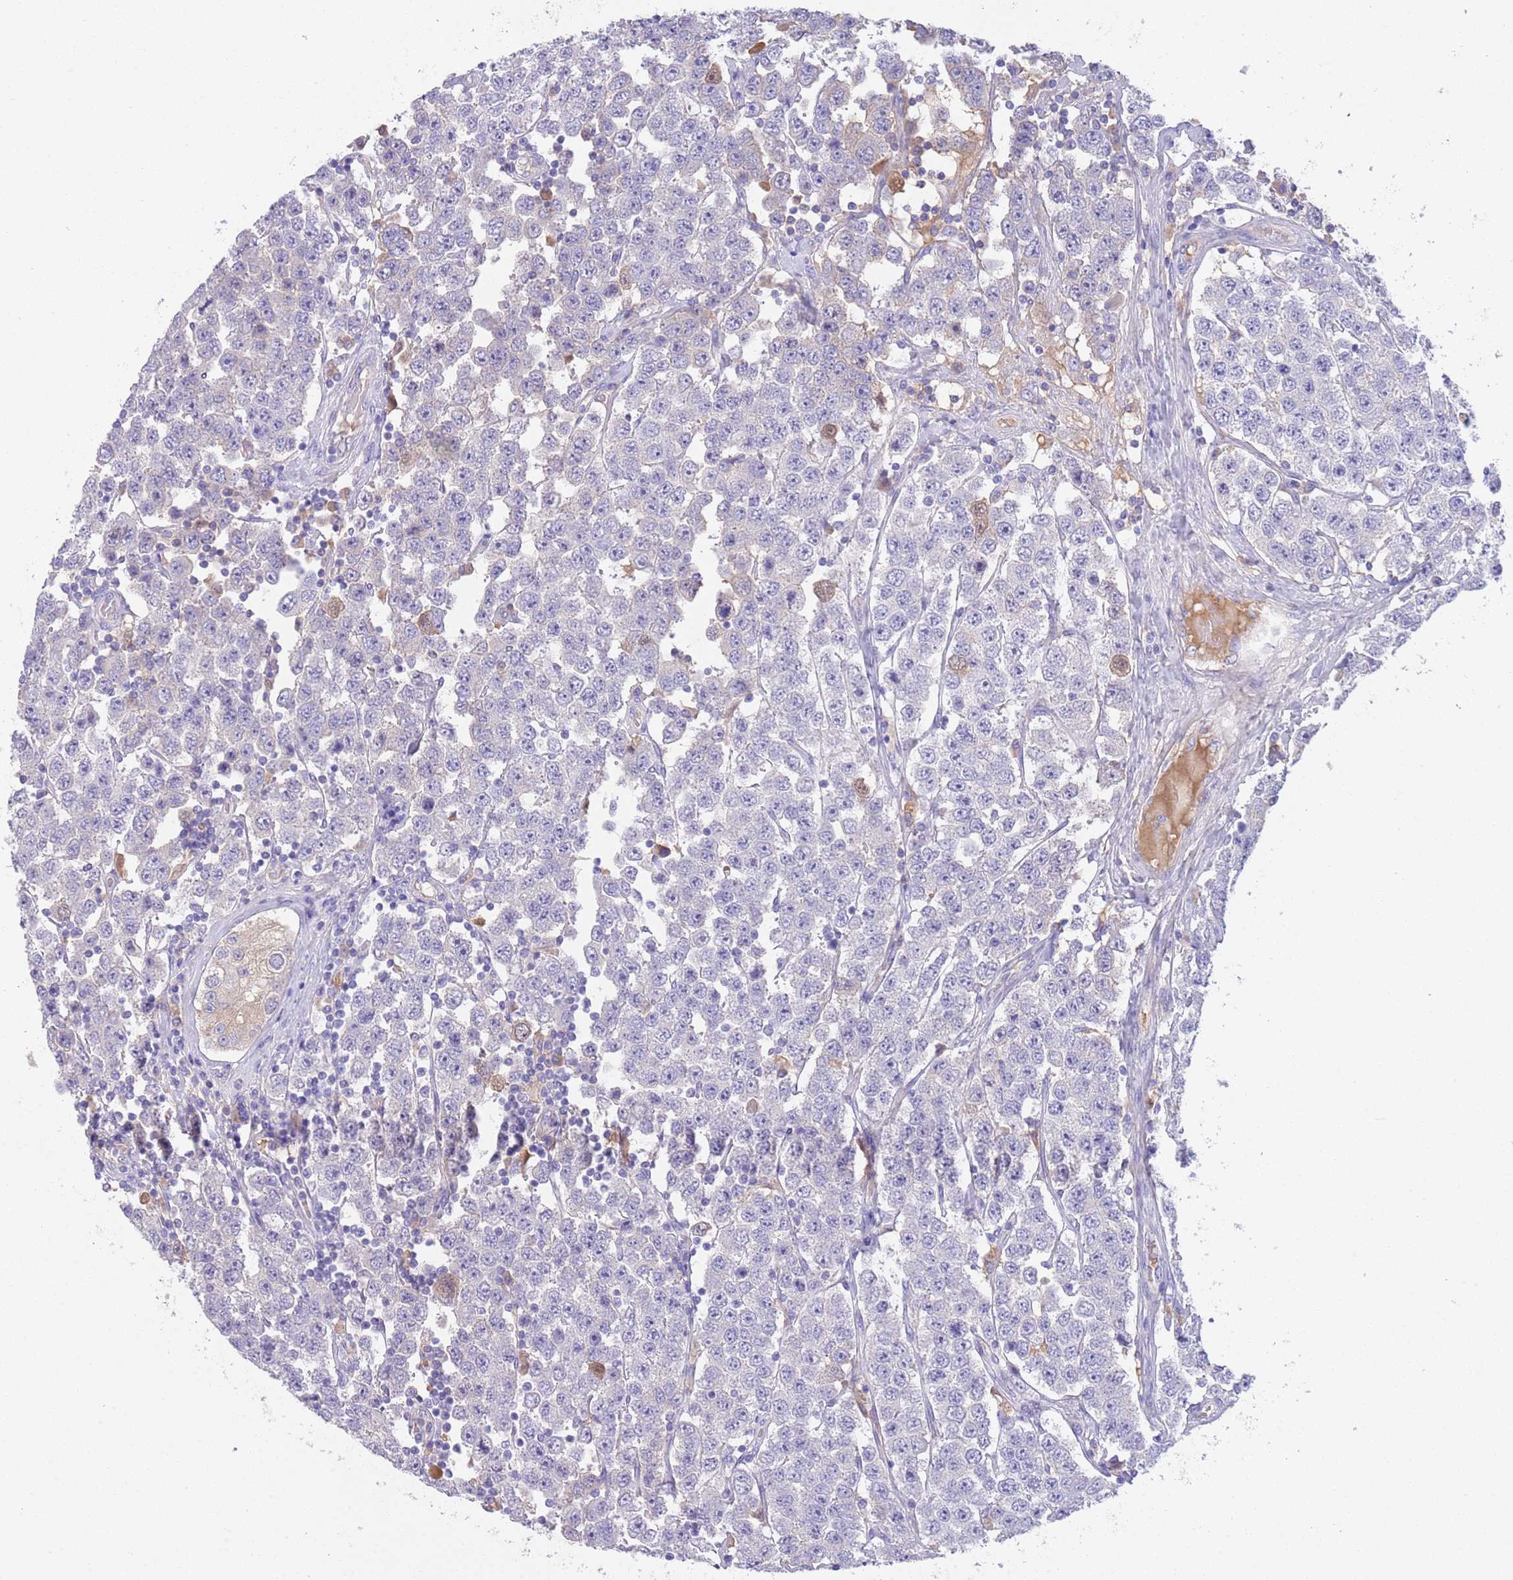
{"staining": {"intensity": "negative", "quantity": "none", "location": "none"}, "tissue": "testis cancer", "cell_type": "Tumor cells", "image_type": "cancer", "snomed": [{"axis": "morphology", "description": "Seminoma, NOS"}, {"axis": "topography", "description": "Testis"}], "caption": "Tumor cells show no significant protein staining in testis seminoma. The staining was performed using DAB to visualize the protein expression in brown, while the nuclei were stained in blue with hematoxylin (Magnification: 20x).", "gene": "IGFL4", "patient": {"sex": "male", "age": 28}}